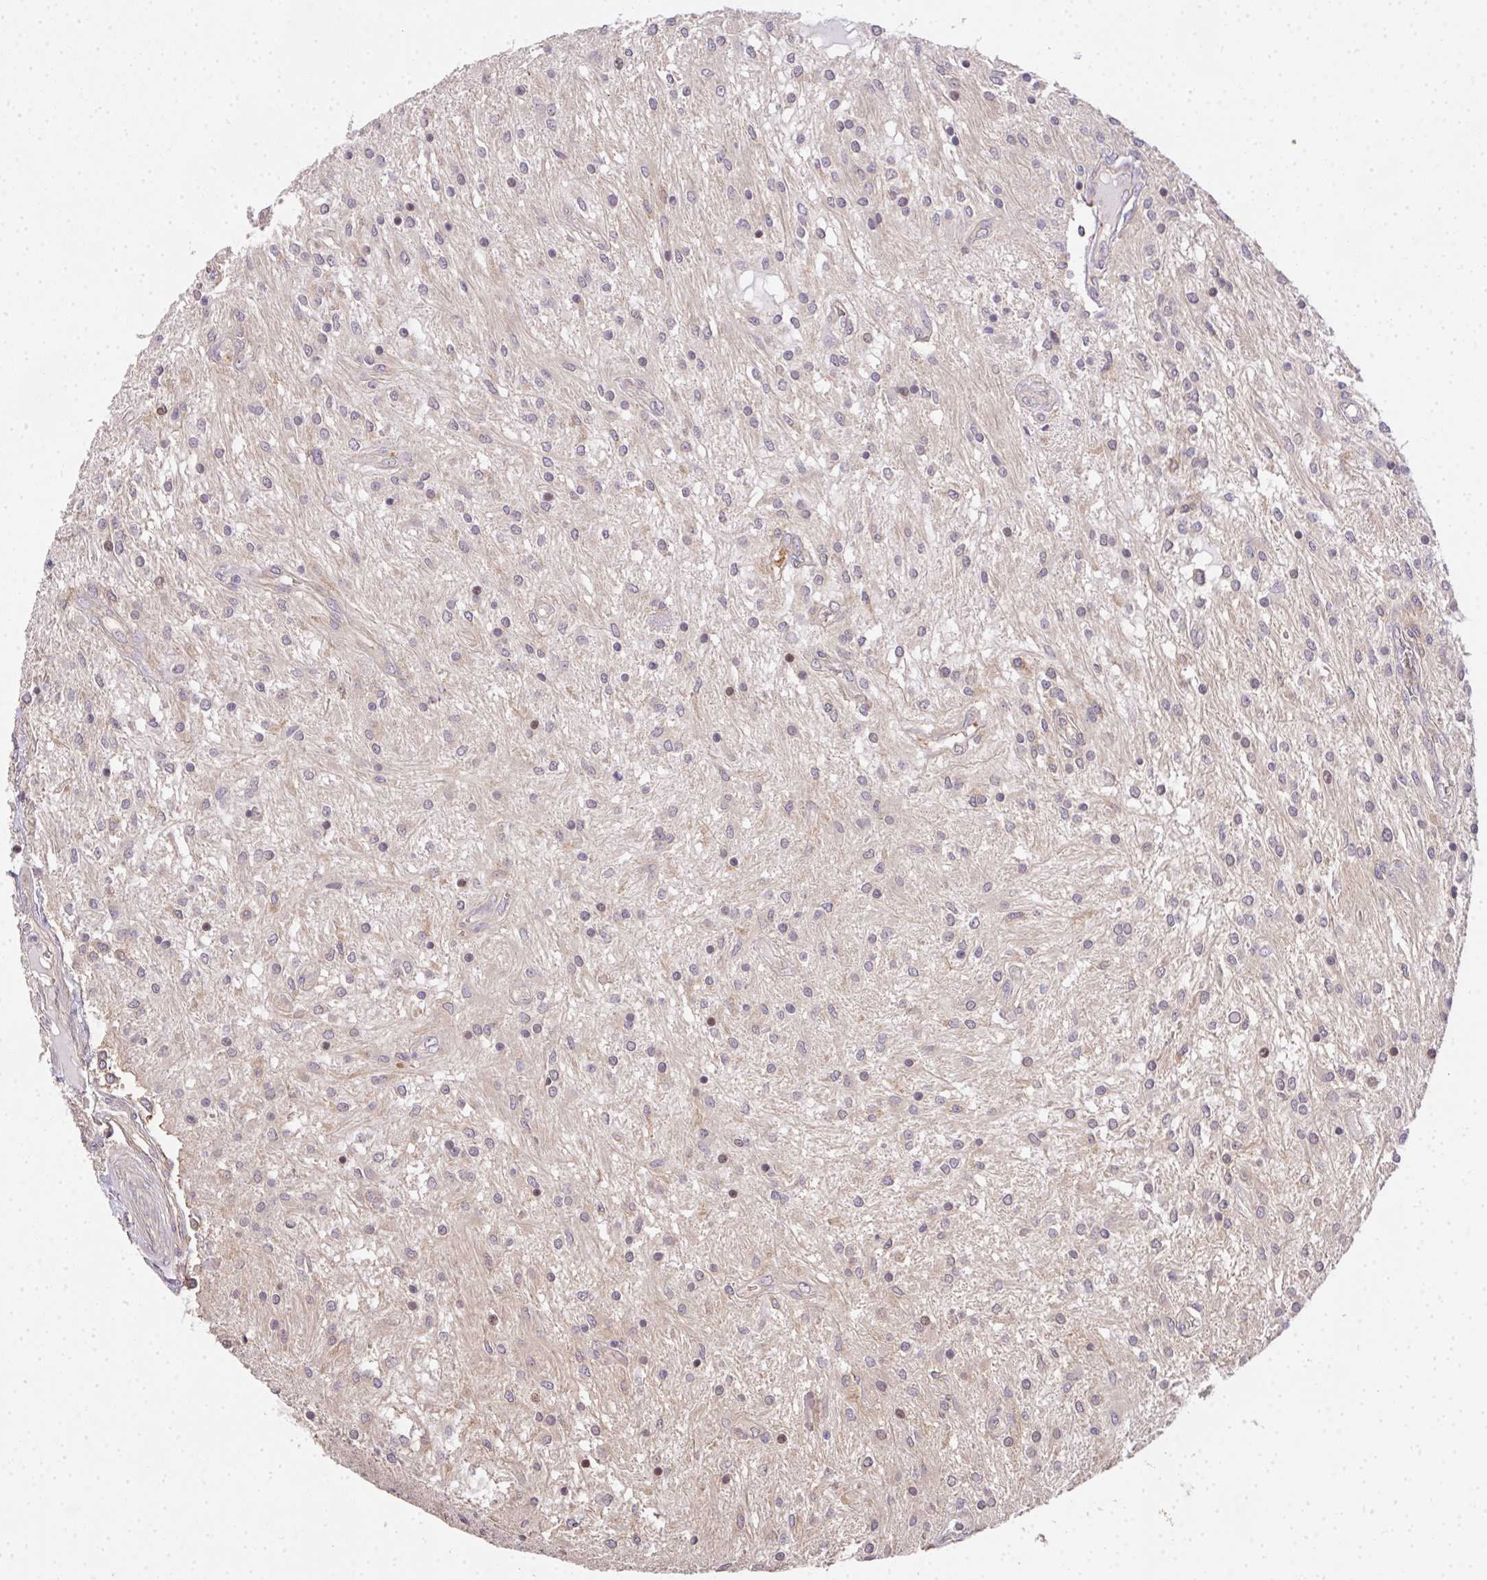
{"staining": {"intensity": "negative", "quantity": "none", "location": "none"}, "tissue": "glioma", "cell_type": "Tumor cells", "image_type": "cancer", "snomed": [{"axis": "morphology", "description": "Glioma, malignant, Low grade"}, {"axis": "topography", "description": "Cerebellum"}], "caption": "There is no significant staining in tumor cells of glioma. (Stains: DAB immunohistochemistry with hematoxylin counter stain, Microscopy: brightfield microscopy at high magnification).", "gene": "EEF1AKMT1", "patient": {"sex": "female", "age": 14}}